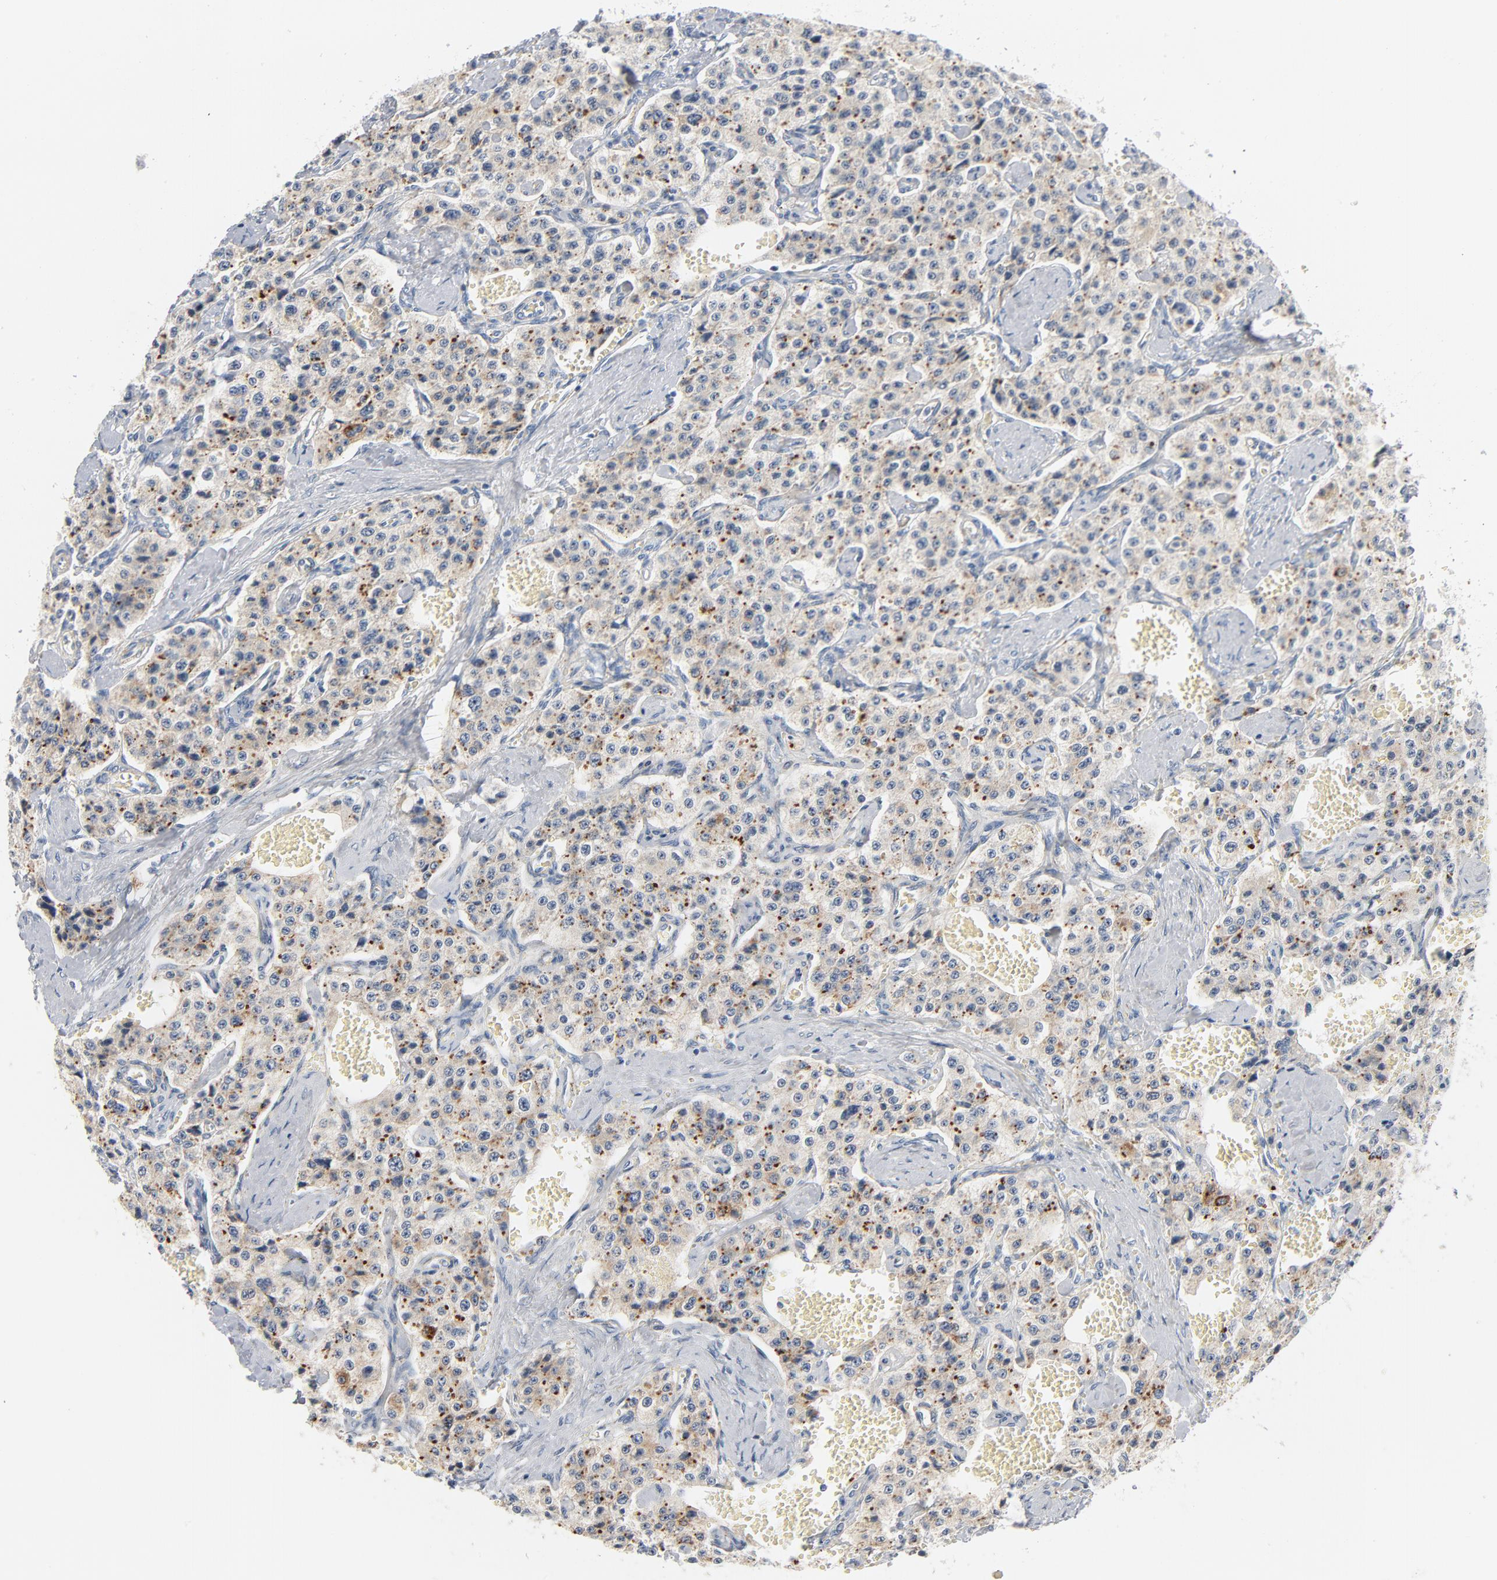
{"staining": {"intensity": "moderate", "quantity": "25%-75%", "location": "cytoplasmic/membranous"}, "tissue": "carcinoid", "cell_type": "Tumor cells", "image_type": "cancer", "snomed": [{"axis": "morphology", "description": "Carcinoid, malignant, NOS"}, {"axis": "topography", "description": "Small intestine"}], "caption": "Tumor cells reveal medium levels of moderate cytoplasmic/membranous expression in about 25%-75% of cells in malignant carcinoid.", "gene": "IFT43", "patient": {"sex": "male", "age": 52}}